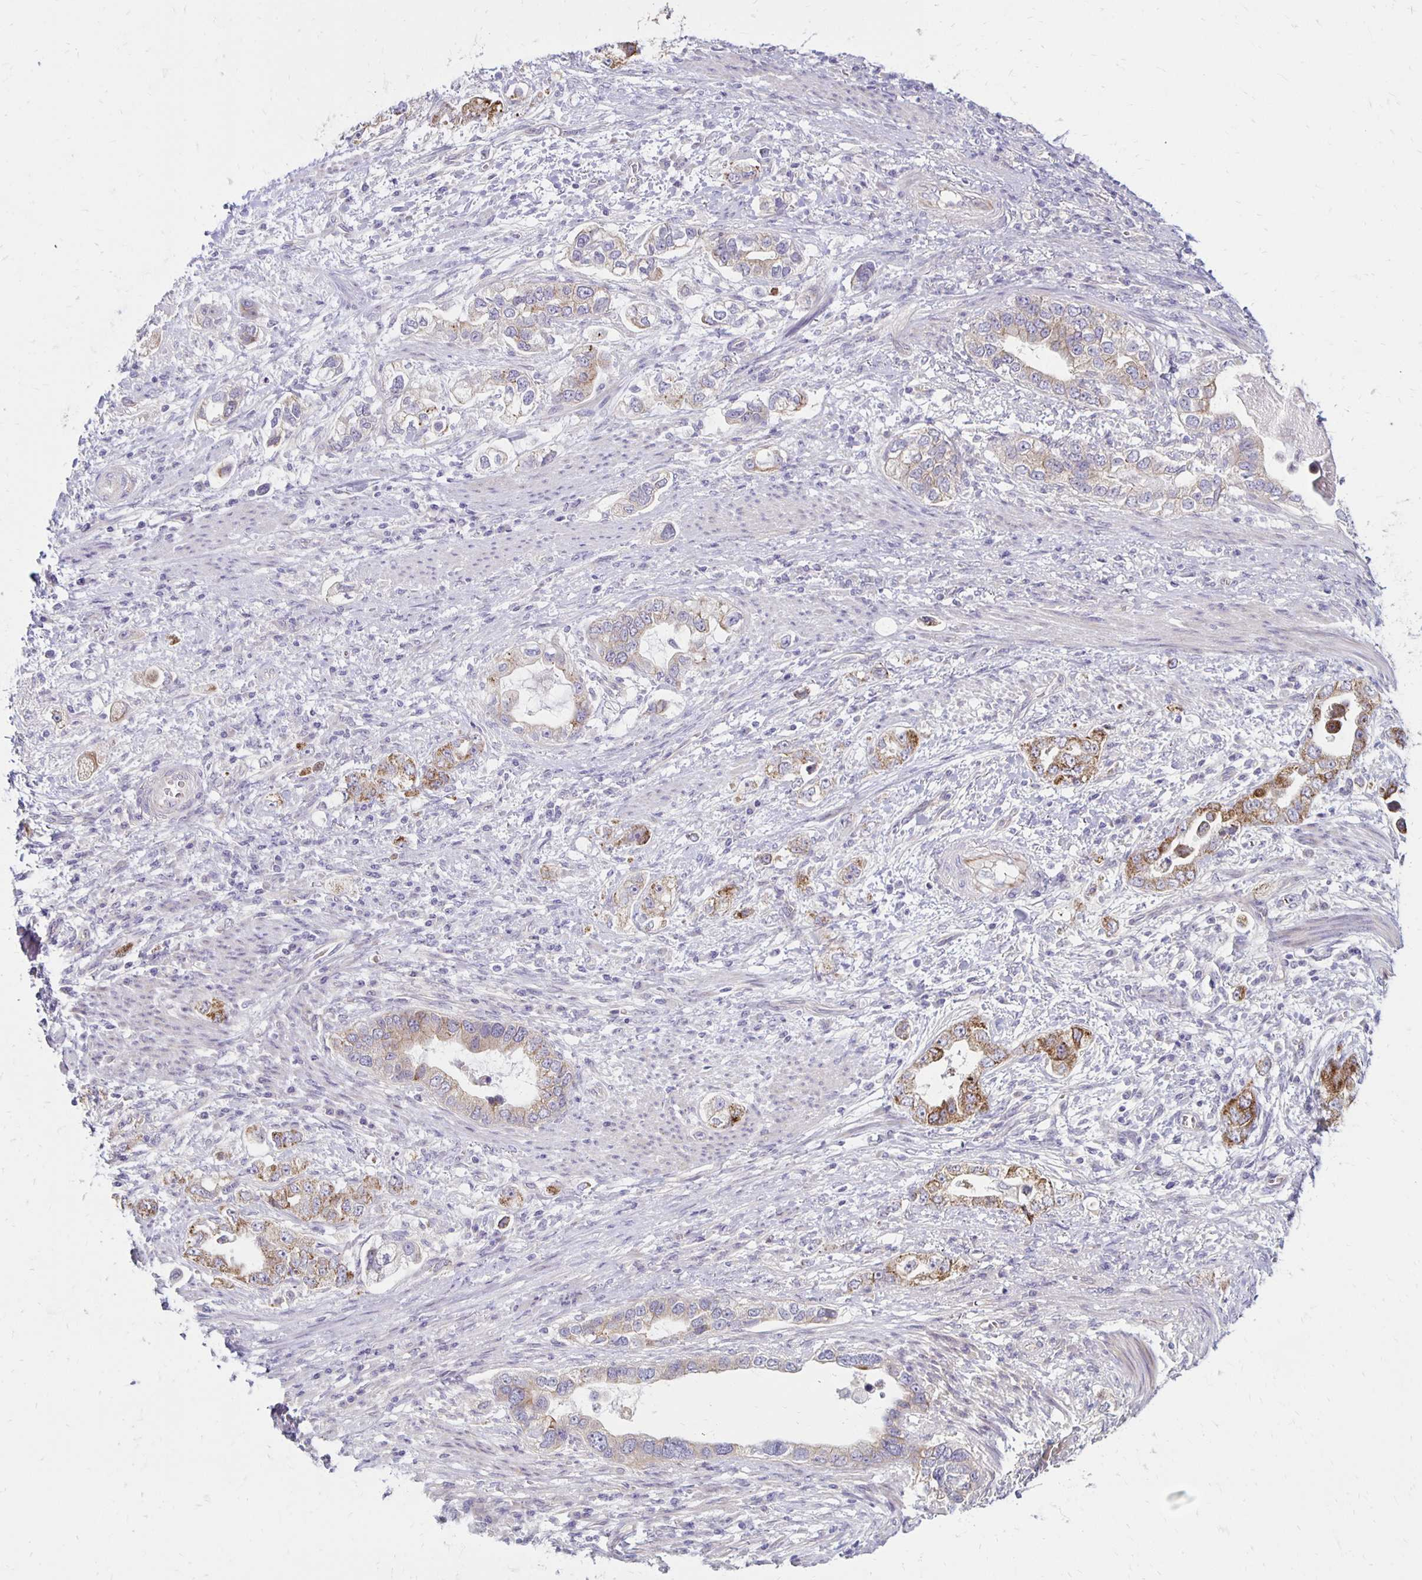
{"staining": {"intensity": "moderate", "quantity": "25%-75%", "location": "cytoplasmic/membranous"}, "tissue": "stomach cancer", "cell_type": "Tumor cells", "image_type": "cancer", "snomed": [{"axis": "morphology", "description": "Adenocarcinoma, NOS"}, {"axis": "topography", "description": "Stomach, lower"}], "caption": "Adenocarcinoma (stomach) tissue demonstrates moderate cytoplasmic/membranous staining in about 25%-75% of tumor cells", "gene": "KATNBL1", "patient": {"sex": "female", "age": 93}}